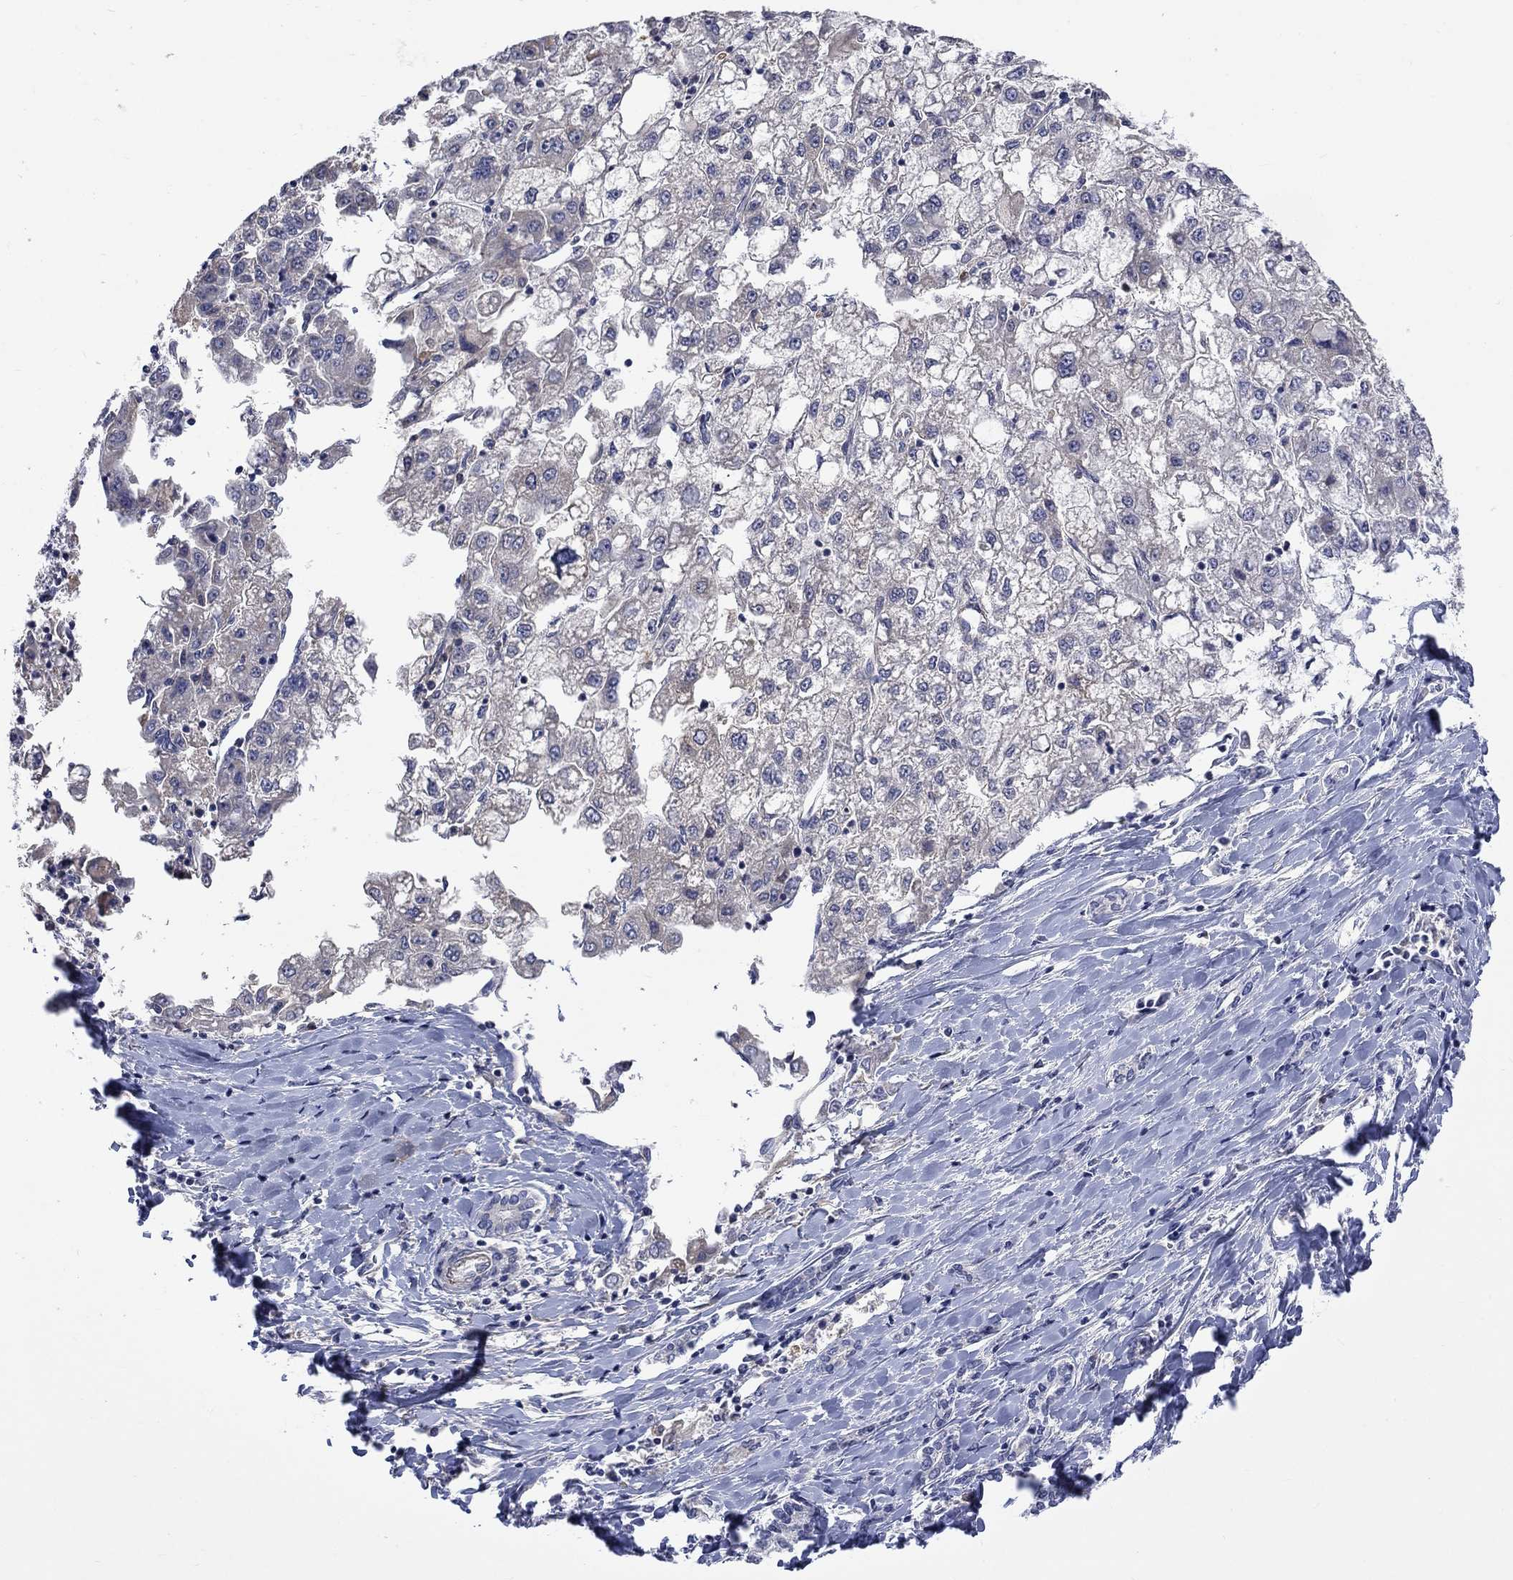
{"staining": {"intensity": "negative", "quantity": "none", "location": "none"}, "tissue": "liver cancer", "cell_type": "Tumor cells", "image_type": "cancer", "snomed": [{"axis": "morphology", "description": "Carcinoma, Hepatocellular, NOS"}, {"axis": "topography", "description": "Liver"}], "caption": "This photomicrograph is of hepatocellular carcinoma (liver) stained with IHC to label a protein in brown with the nuclei are counter-stained blue. There is no positivity in tumor cells. (DAB (3,3'-diaminobenzidine) IHC, high magnification).", "gene": "CAMKK2", "patient": {"sex": "male", "age": 40}}